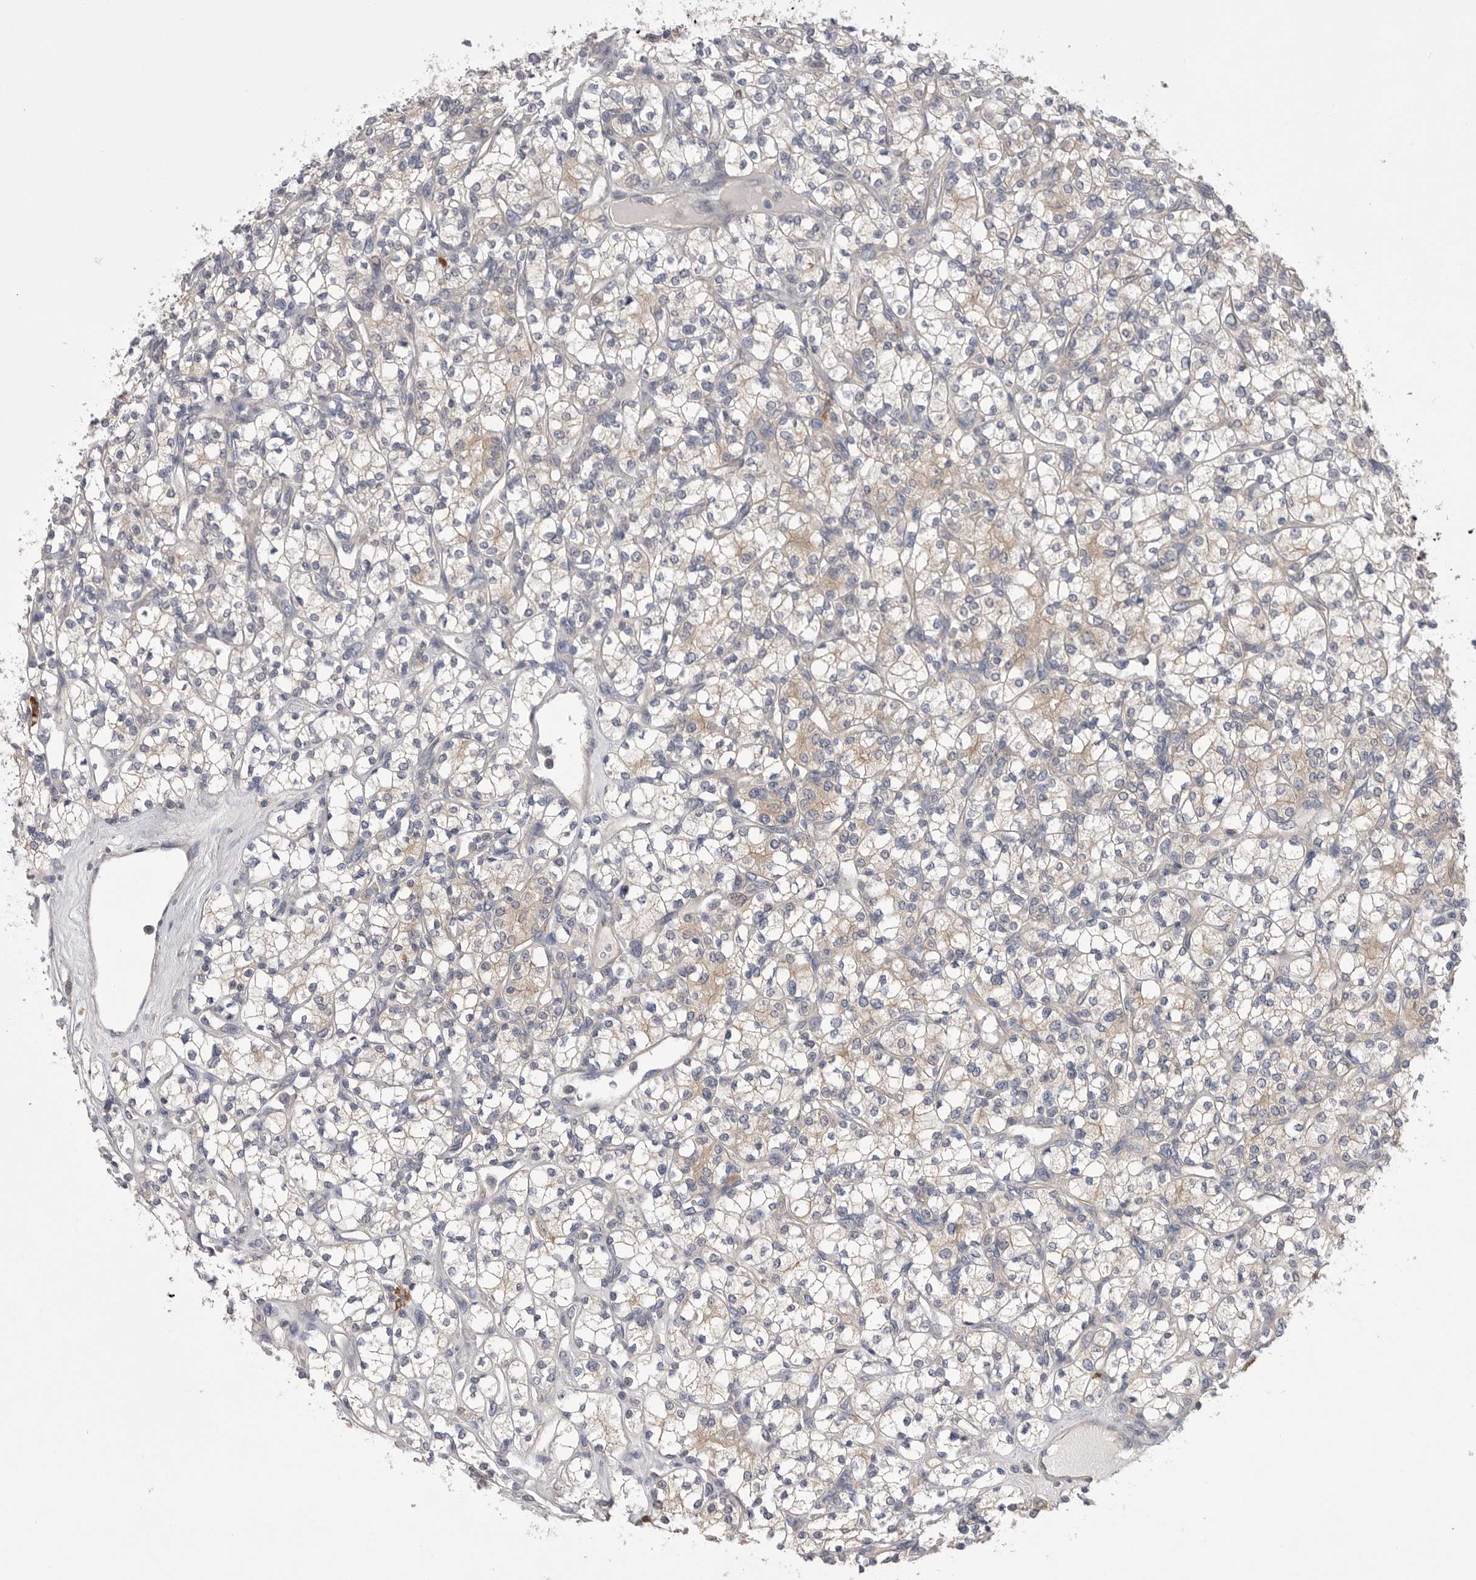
{"staining": {"intensity": "weak", "quantity": "<25%", "location": "cytoplasmic/membranous"}, "tissue": "renal cancer", "cell_type": "Tumor cells", "image_type": "cancer", "snomed": [{"axis": "morphology", "description": "Adenocarcinoma, NOS"}, {"axis": "topography", "description": "Kidney"}], "caption": "The image exhibits no significant expression in tumor cells of renal adenocarcinoma. (Brightfield microscopy of DAB IHC at high magnification).", "gene": "VAC14", "patient": {"sex": "male", "age": 77}}